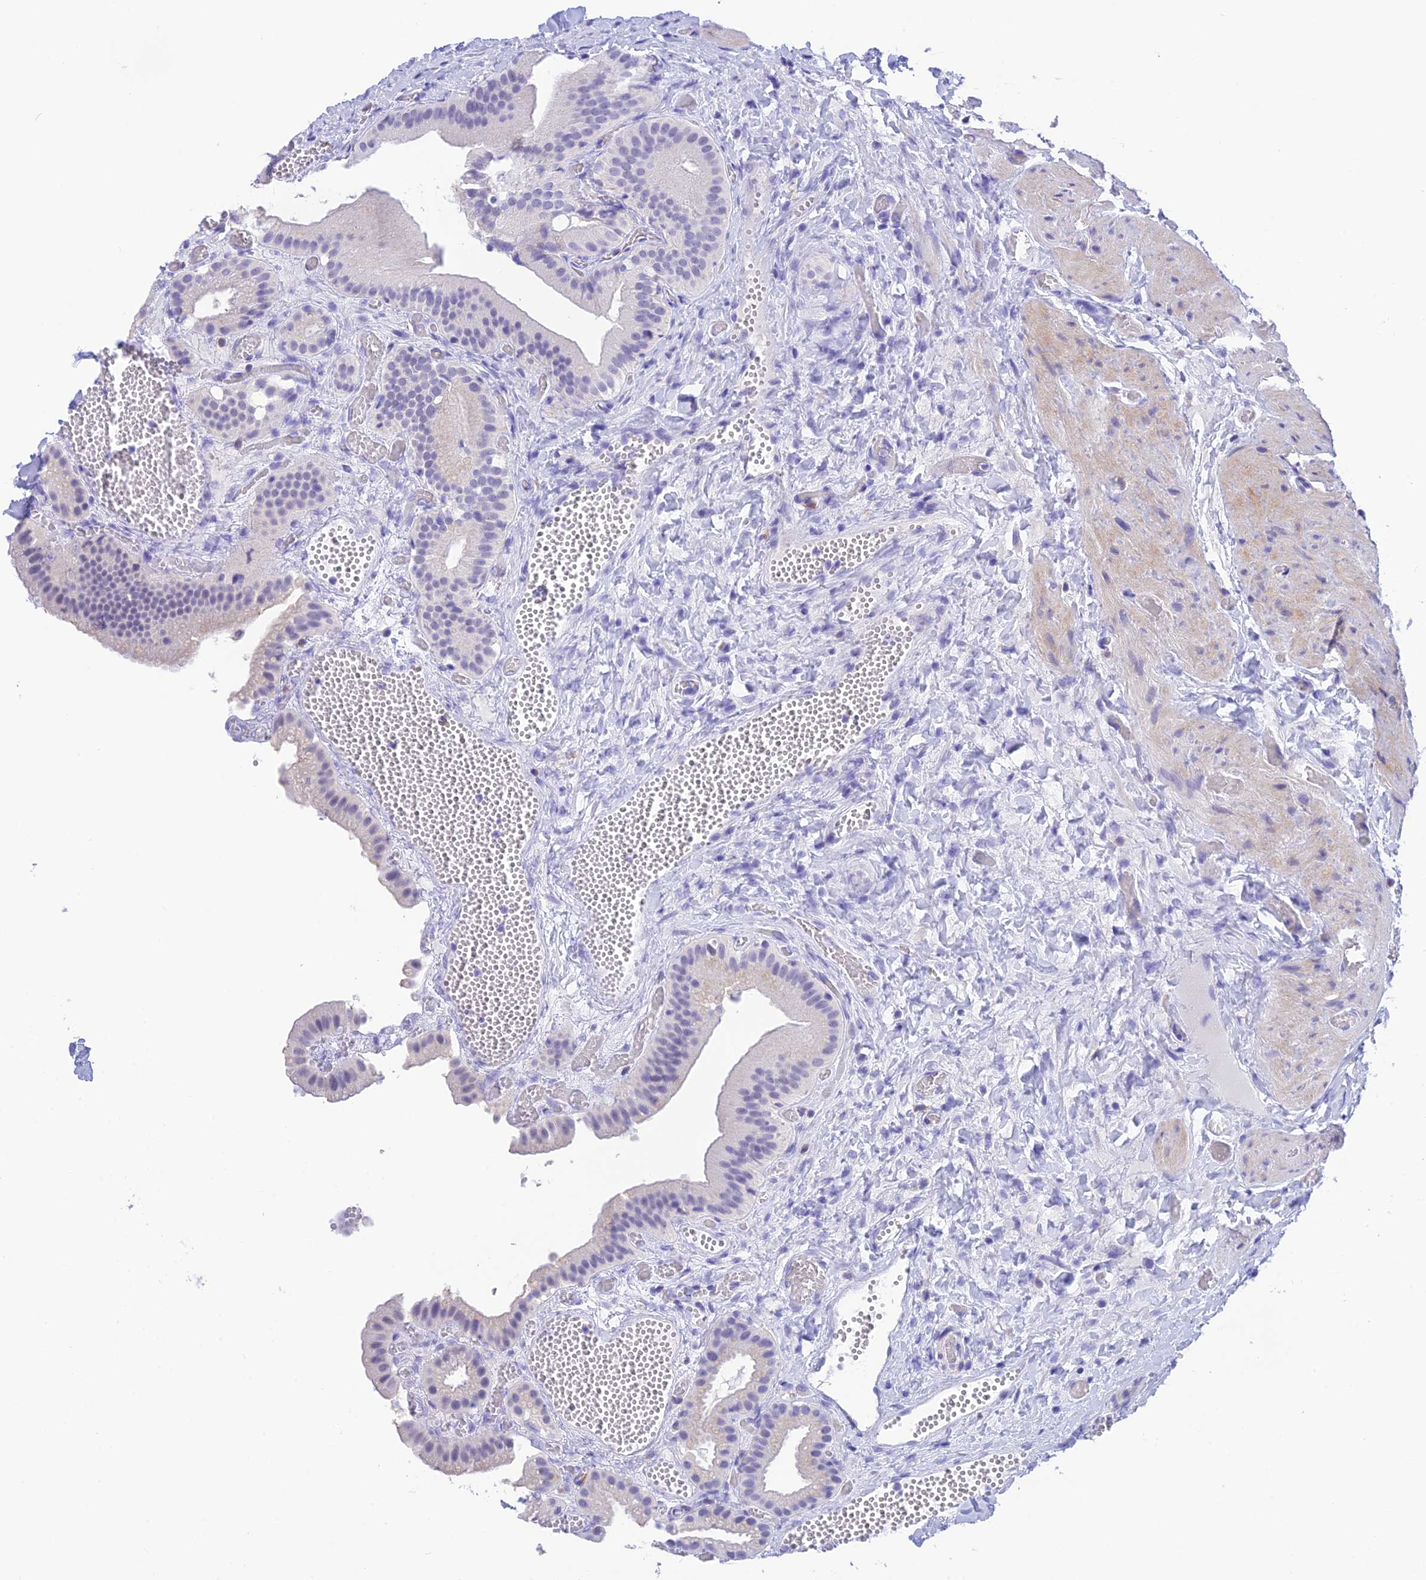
{"staining": {"intensity": "negative", "quantity": "none", "location": "none"}, "tissue": "gallbladder", "cell_type": "Glandular cells", "image_type": "normal", "snomed": [{"axis": "morphology", "description": "Normal tissue, NOS"}, {"axis": "topography", "description": "Gallbladder"}], "caption": "The histopathology image reveals no staining of glandular cells in benign gallbladder.", "gene": "KDELR3", "patient": {"sex": "female", "age": 64}}